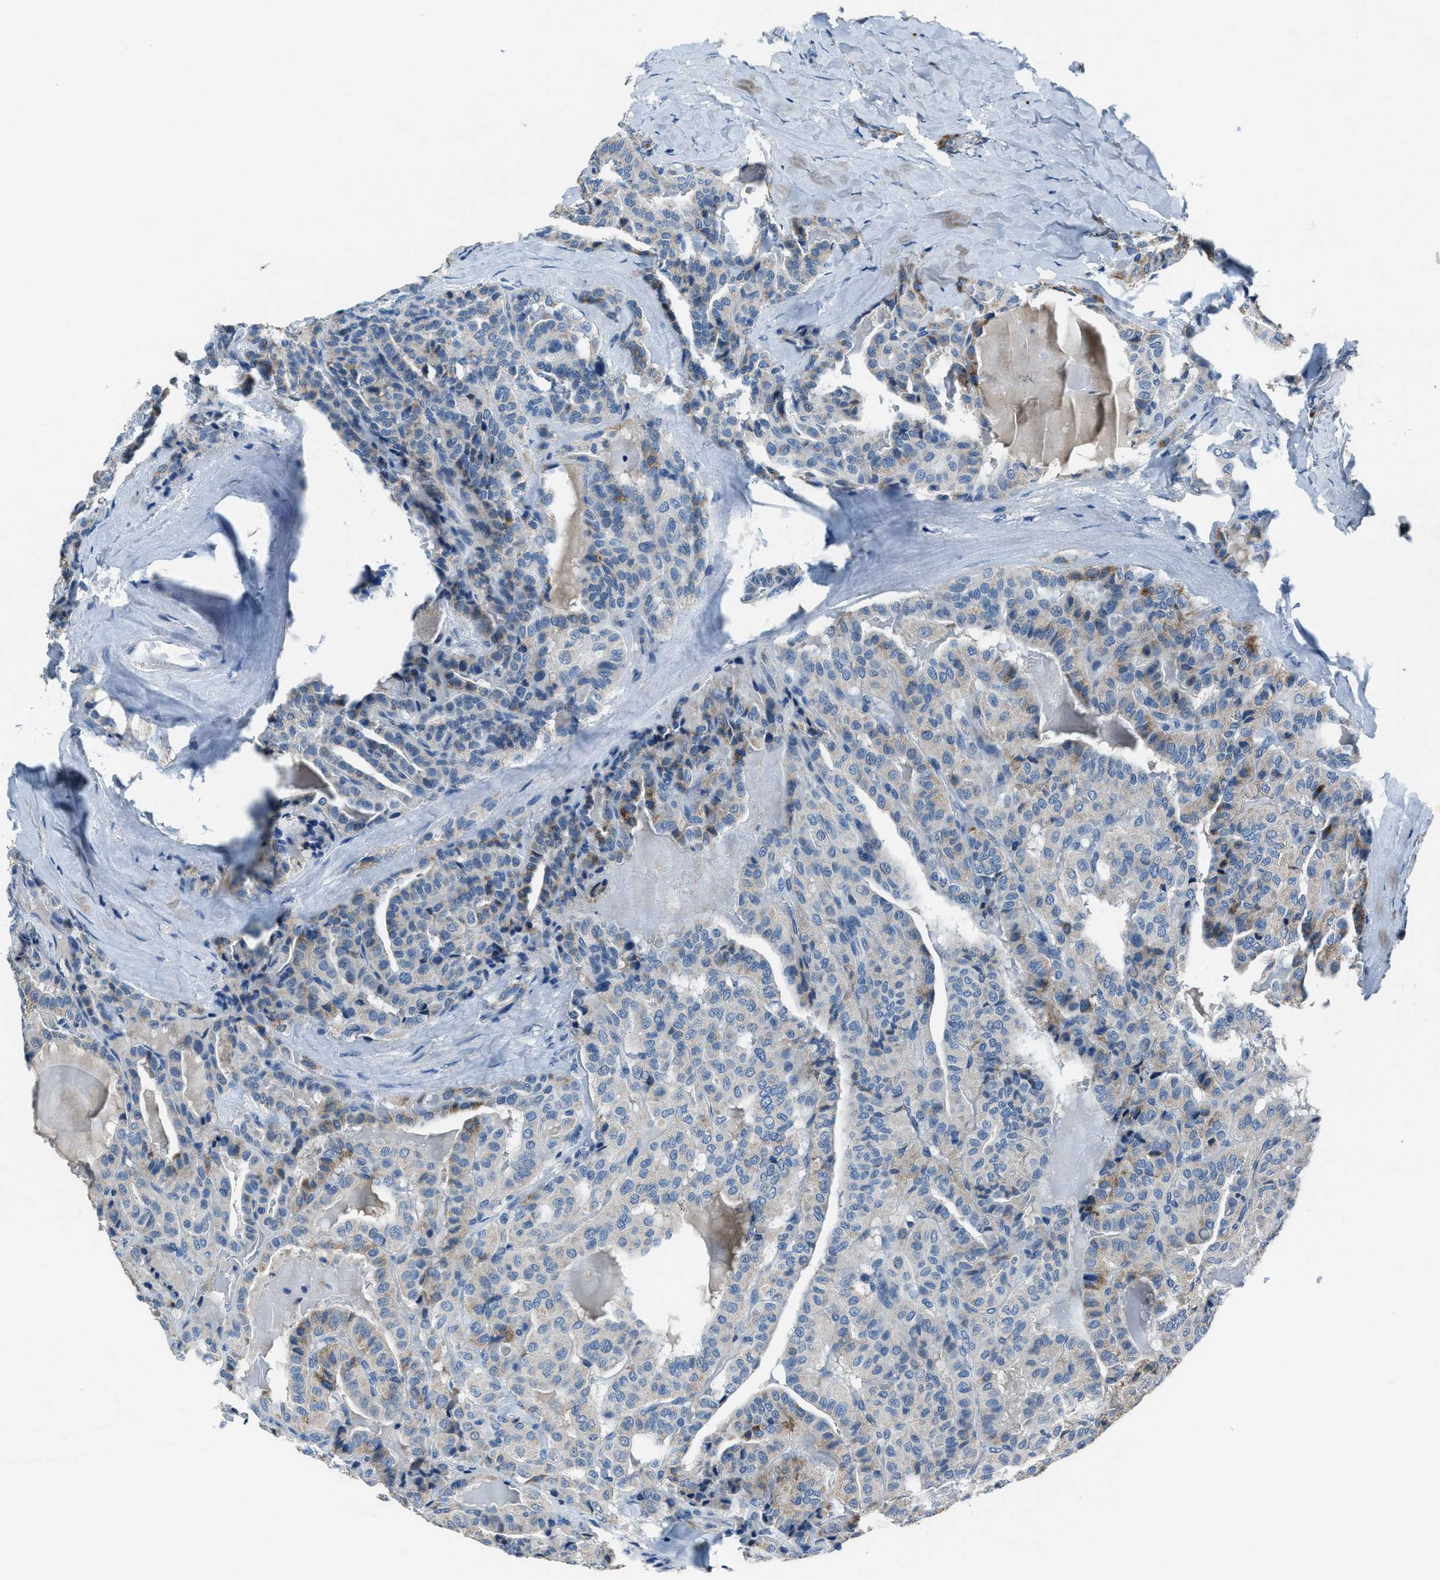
{"staining": {"intensity": "weak", "quantity": "<25%", "location": "cytoplasmic/membranous"}, "tissue": "thyroid cancer", "cell_type": "Tumor cells", "image_type": "cancer", "snomed": [{"axis": "morphology", "description": "Papillary adenocarcinoma, NOS"}, {"axis": "topography", "description": "Thyroid gland"}], "caption": "The image shows no staining of tumor cells in thyroid cancer. (Immunohistochemistry (ihc), brightfield microscopy, high magnification).", "gene": "ADAM2", "patient": {"sex": "male", "age": 77}}